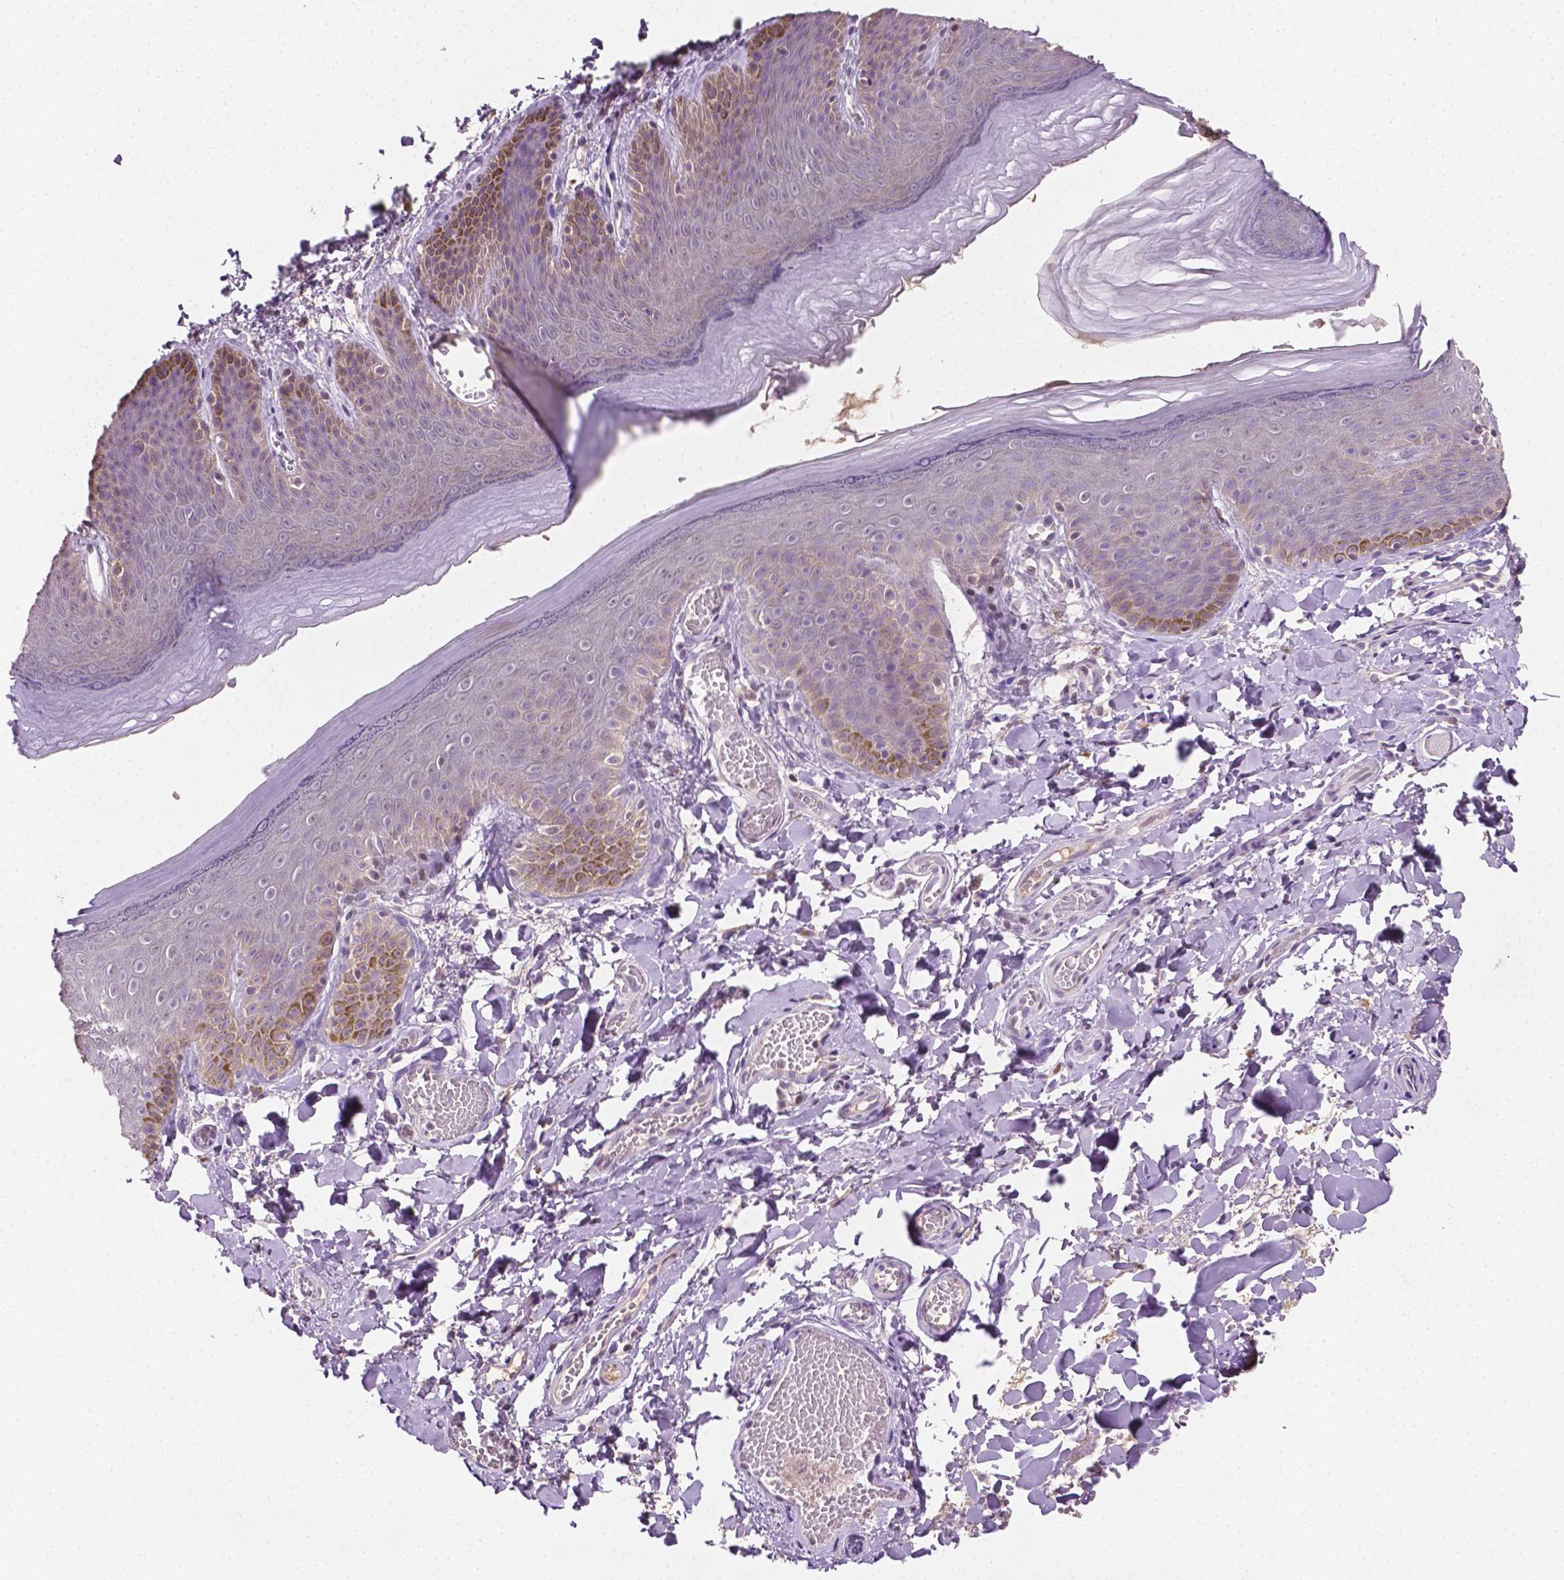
{"staining": {"intensity": "moderate", "quantity": "<25%", "location": "cytoplasmic/membranous"}, "tissue": "skin", "cell_type": "Epidermal cells", "image_type": "normal", "snomed": [{"axis": "morphology", "description": "Normal tissue, NOS"}, {"axis": "topography", "description": "Anal"}], "caption": "The immunohistochemical stain highlights moderate cytoplasmic/membranous staining in epidermal cells of normal skin. The protein is stained brown, and the nuclei are stained in blue (DAB IHC with brightfield microscopy, high magnification).", "gene": "MROH6", "patient": {"sex": "male", "age": 53}}